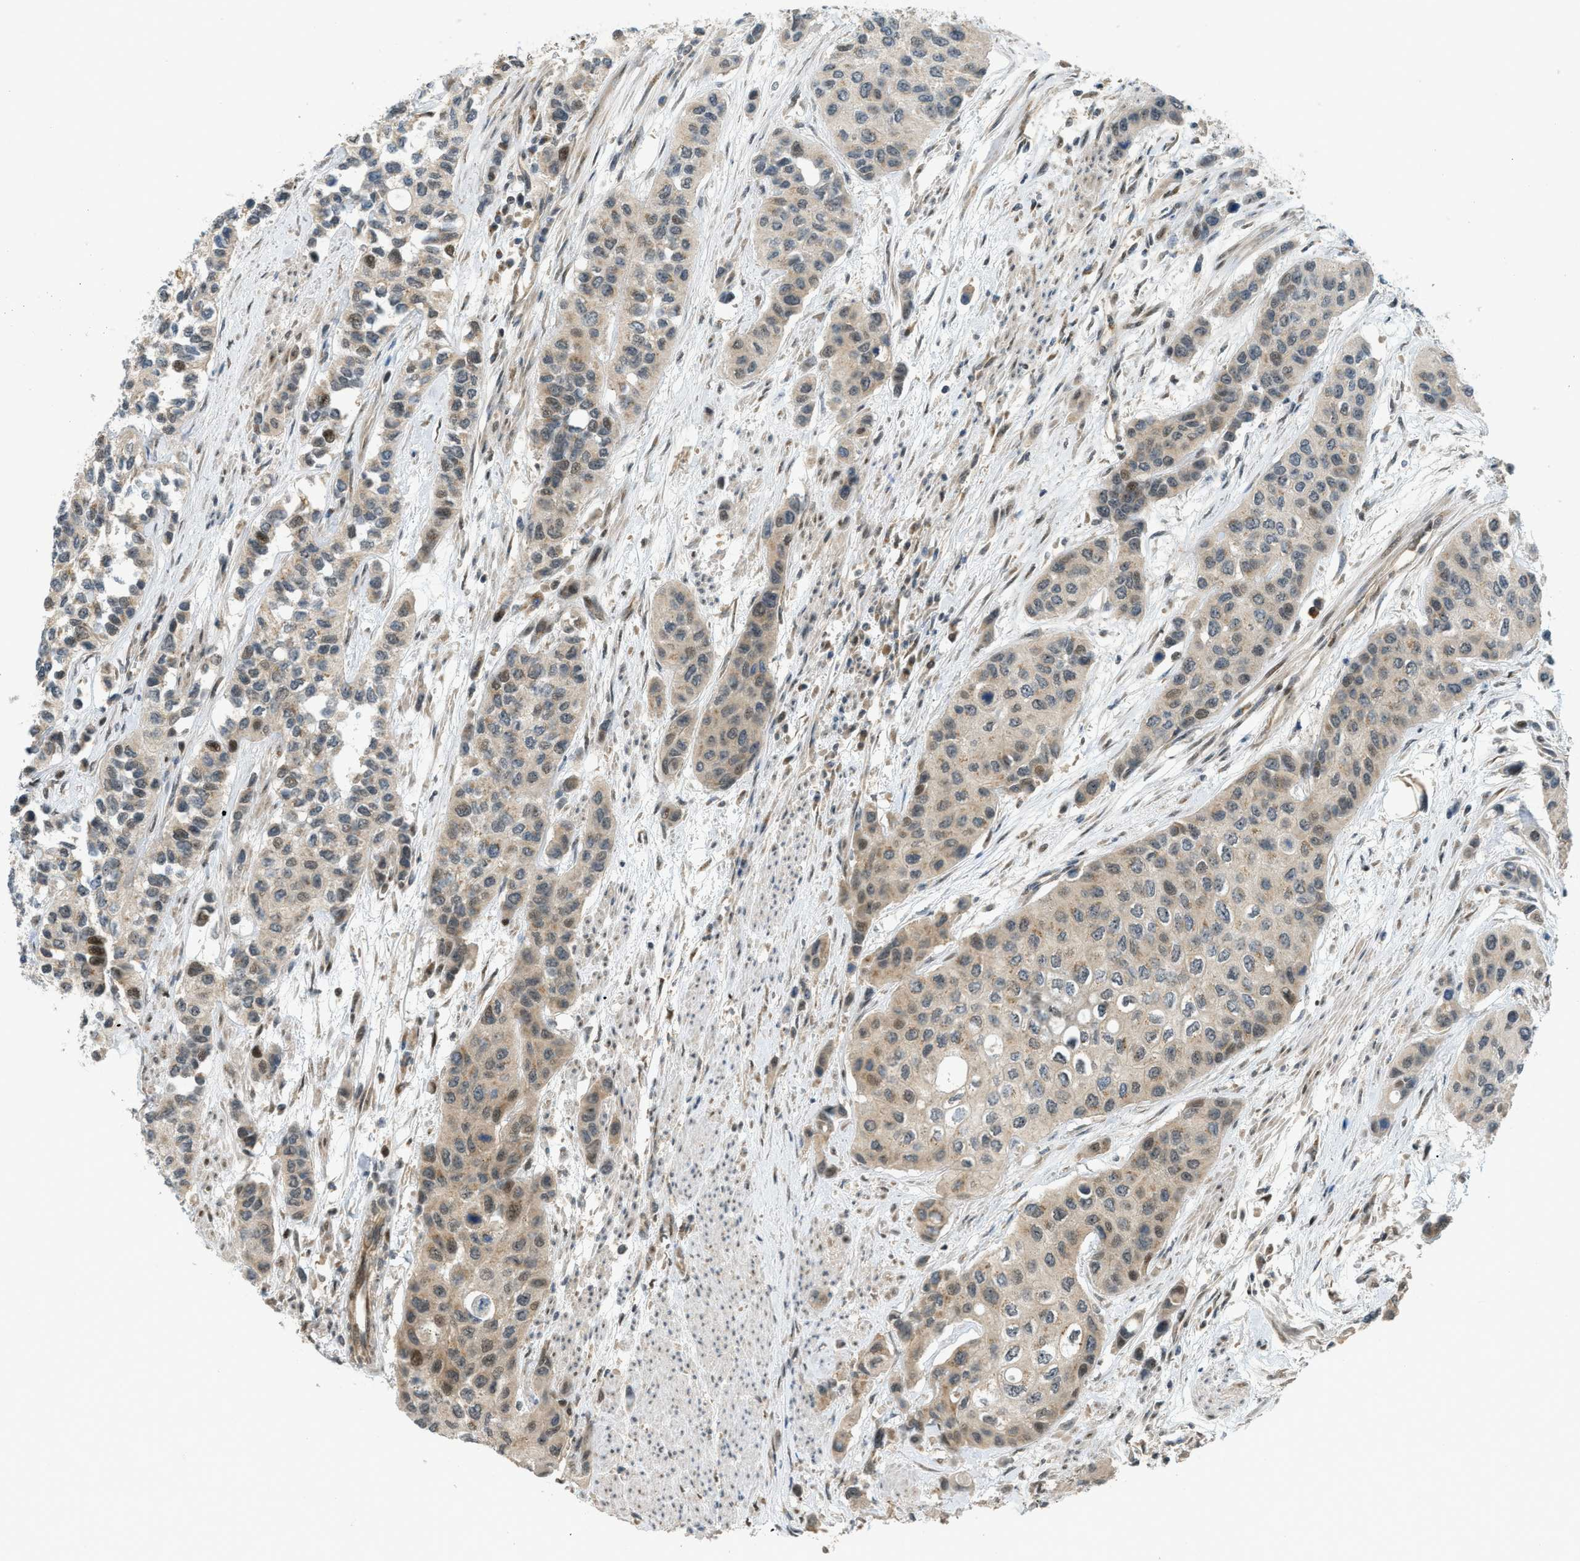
{"staining": {"intensity": "moderate", "quantity": "25%-75%", "location": "nuclear"}, "tissue": "urothelial cancer", "cell_type": "Tumor cells", "image_type": "cancer", "snomed": [{"axis": "morphology", "description": "Urothelial carcinoma, High grade"}, {"axis": "topography", "description": "Urinary bladder"}], "caption": "Tumor cells reveal medium levels of moderate nuclear staining in about 25%-75% of cells in human urothelial cancer. Using DAB (3,3'-diaminobenzidine) (brown) and hematoxylin (blue) stains, captured at high magnification using brightfield microscopy.", "gene": "CCDC186", "patient": {"sex": "female", "age": 56}}